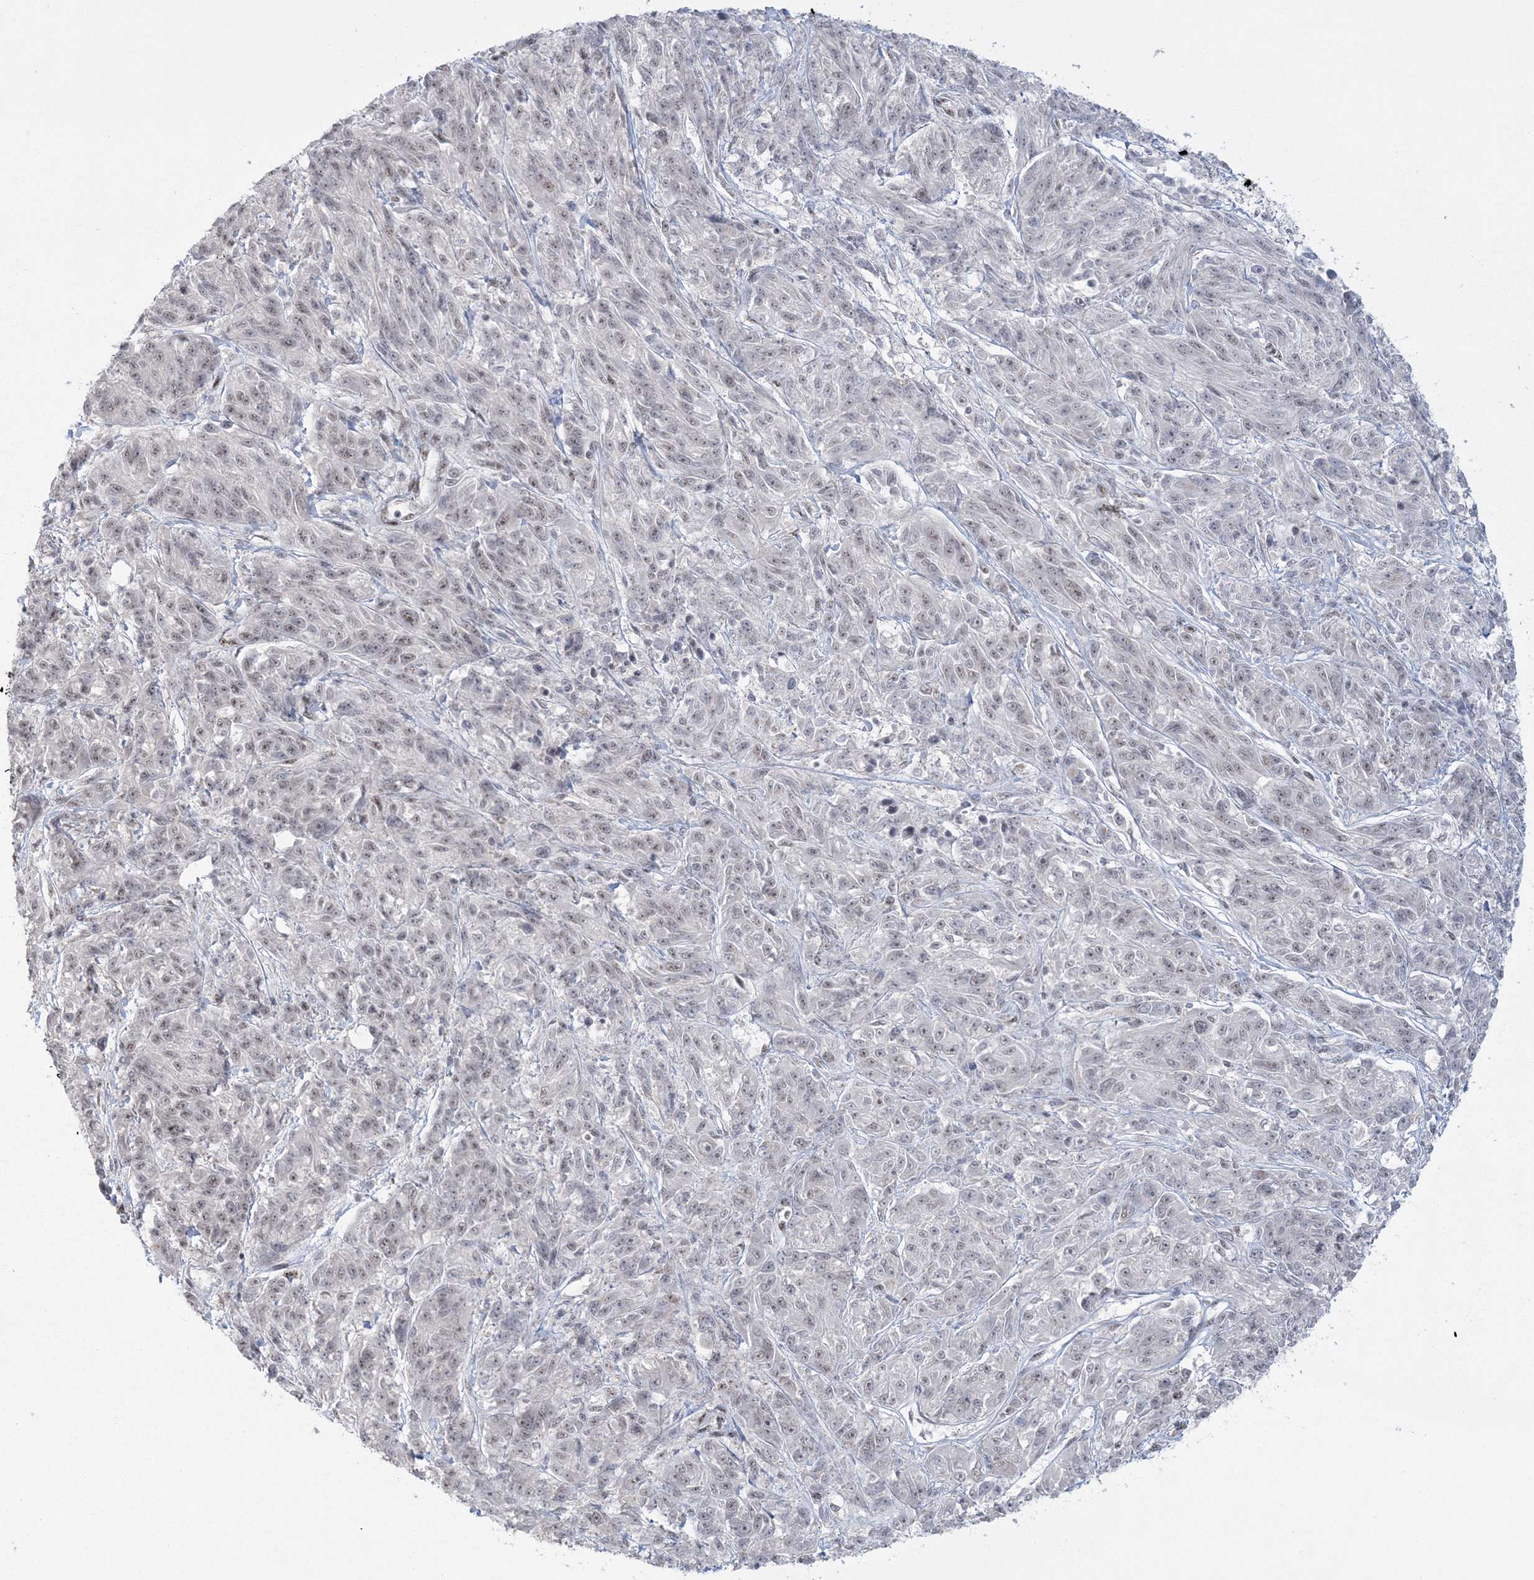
{"staining": {"intensity": "negative", "quantity": "none", "location": "none"}, "tissue": "melanoma", "cell_type": "Tumor cells", "image_type": "cancer", "snomed": [{"axis": "morphology", "description": "Malignant melanoma, NOS"}, {"axis": "topography", "description": "Skin"}], "caption": "Immunohistochemical staining of human malignant melanoma displays no significant positivity in tumor cells.", "gene": "KDM6B", "patient": {"sex": "male", "age": 53}}